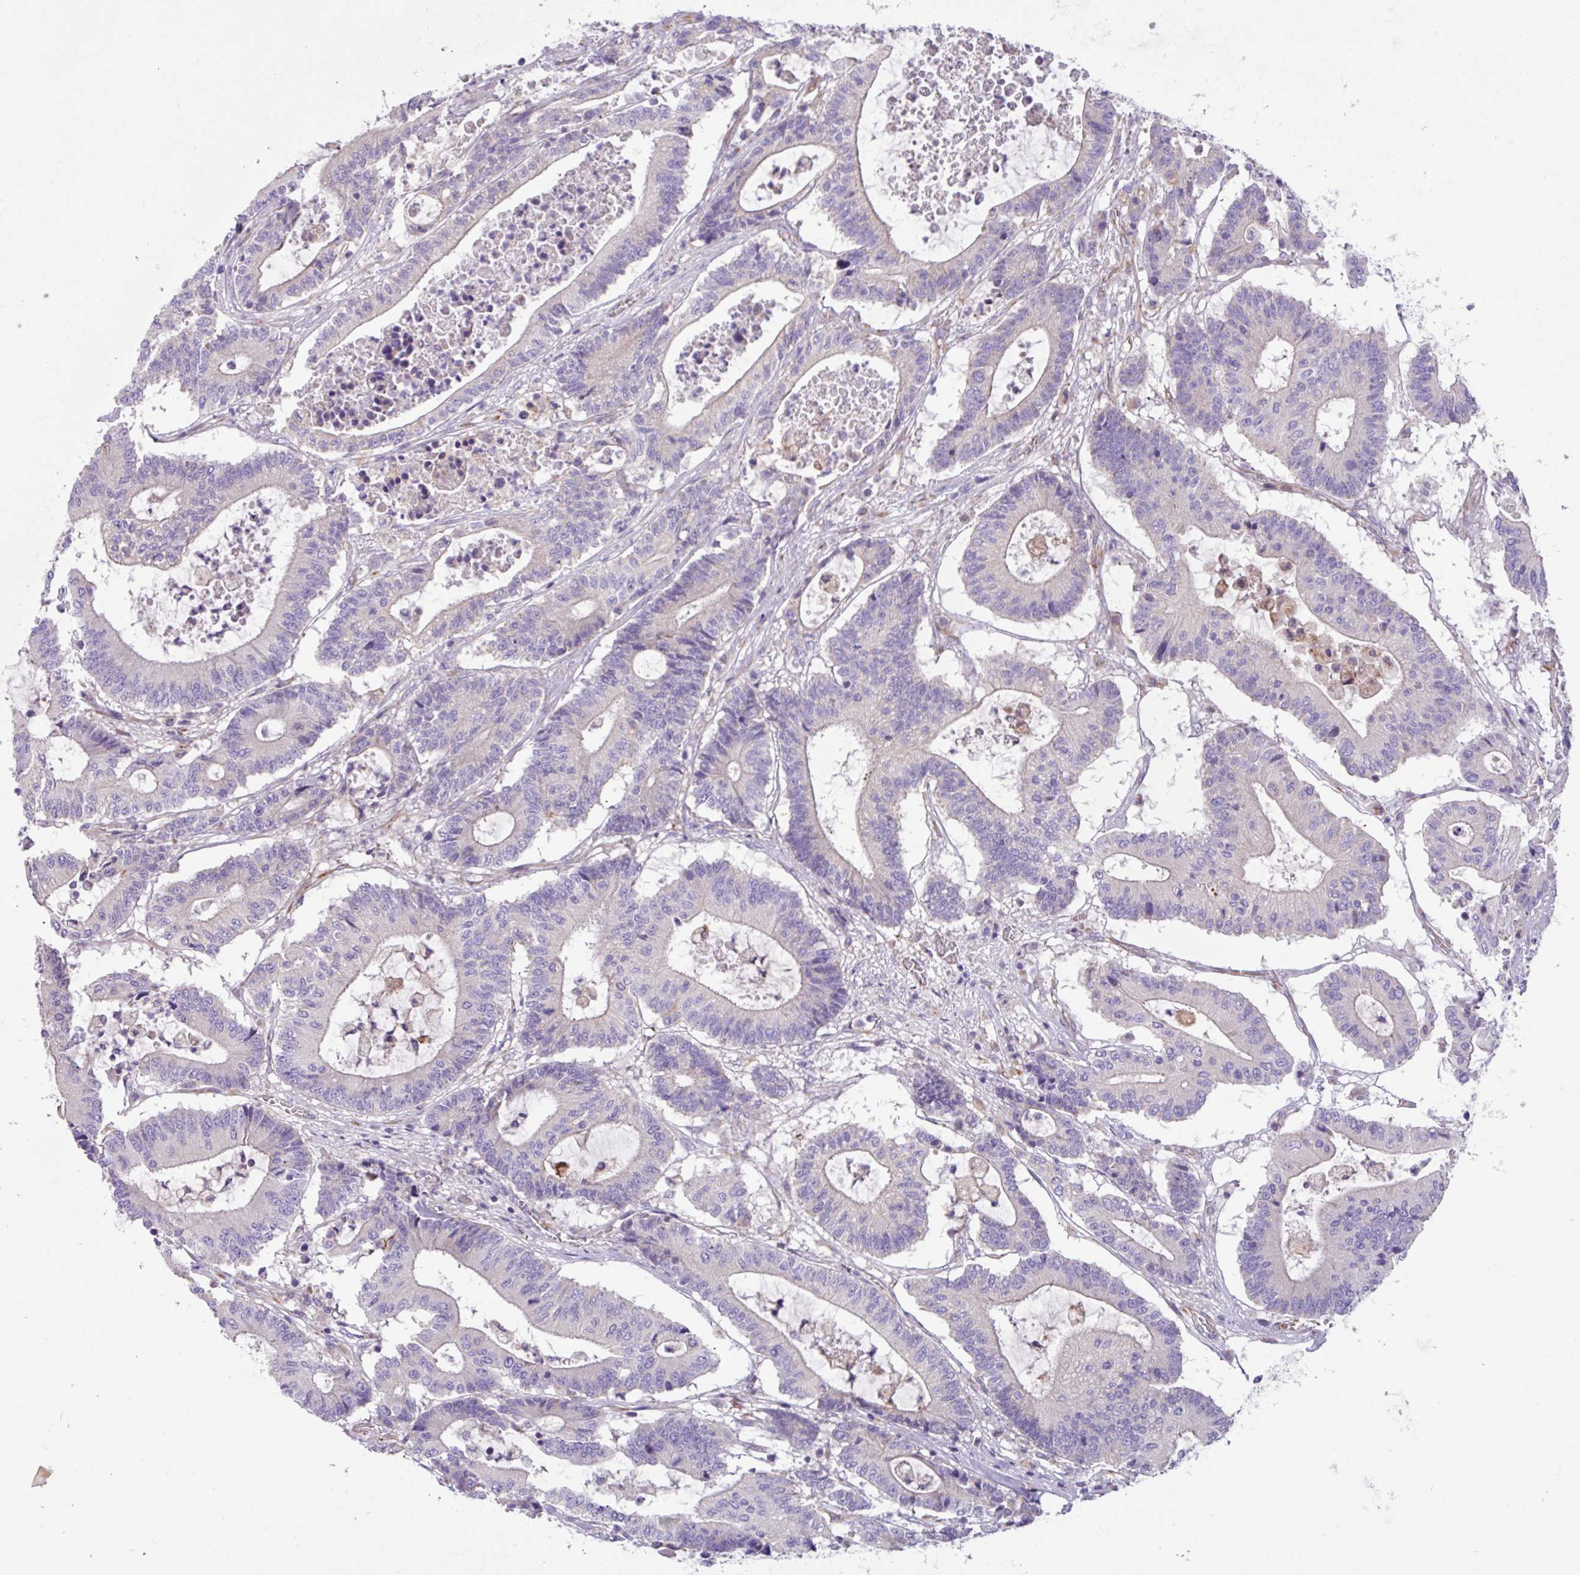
{"staining": {"intensity": "negative", "quantity": "none", "location": "none"}, "tissue": "colorectal cancer", "cell_type": "Tumor cells", "image_type": "cancer", "snomed": [{"axis": "morphology", "description": "Adenocarcinoma, NOS"}, {"axis": "topography", "description": "Colon"}], "caption": "The photomicrograph reveals no staining of tumor cells in colorectal cancer (adenocarcinoma). (Brightfield microscopy of DAB (3,3'-diaminobenzidine) immunohistochemistry (IHC) at high magnification).", "gene": "MRM2", "patient": {"sex": "female", "age": 84}}